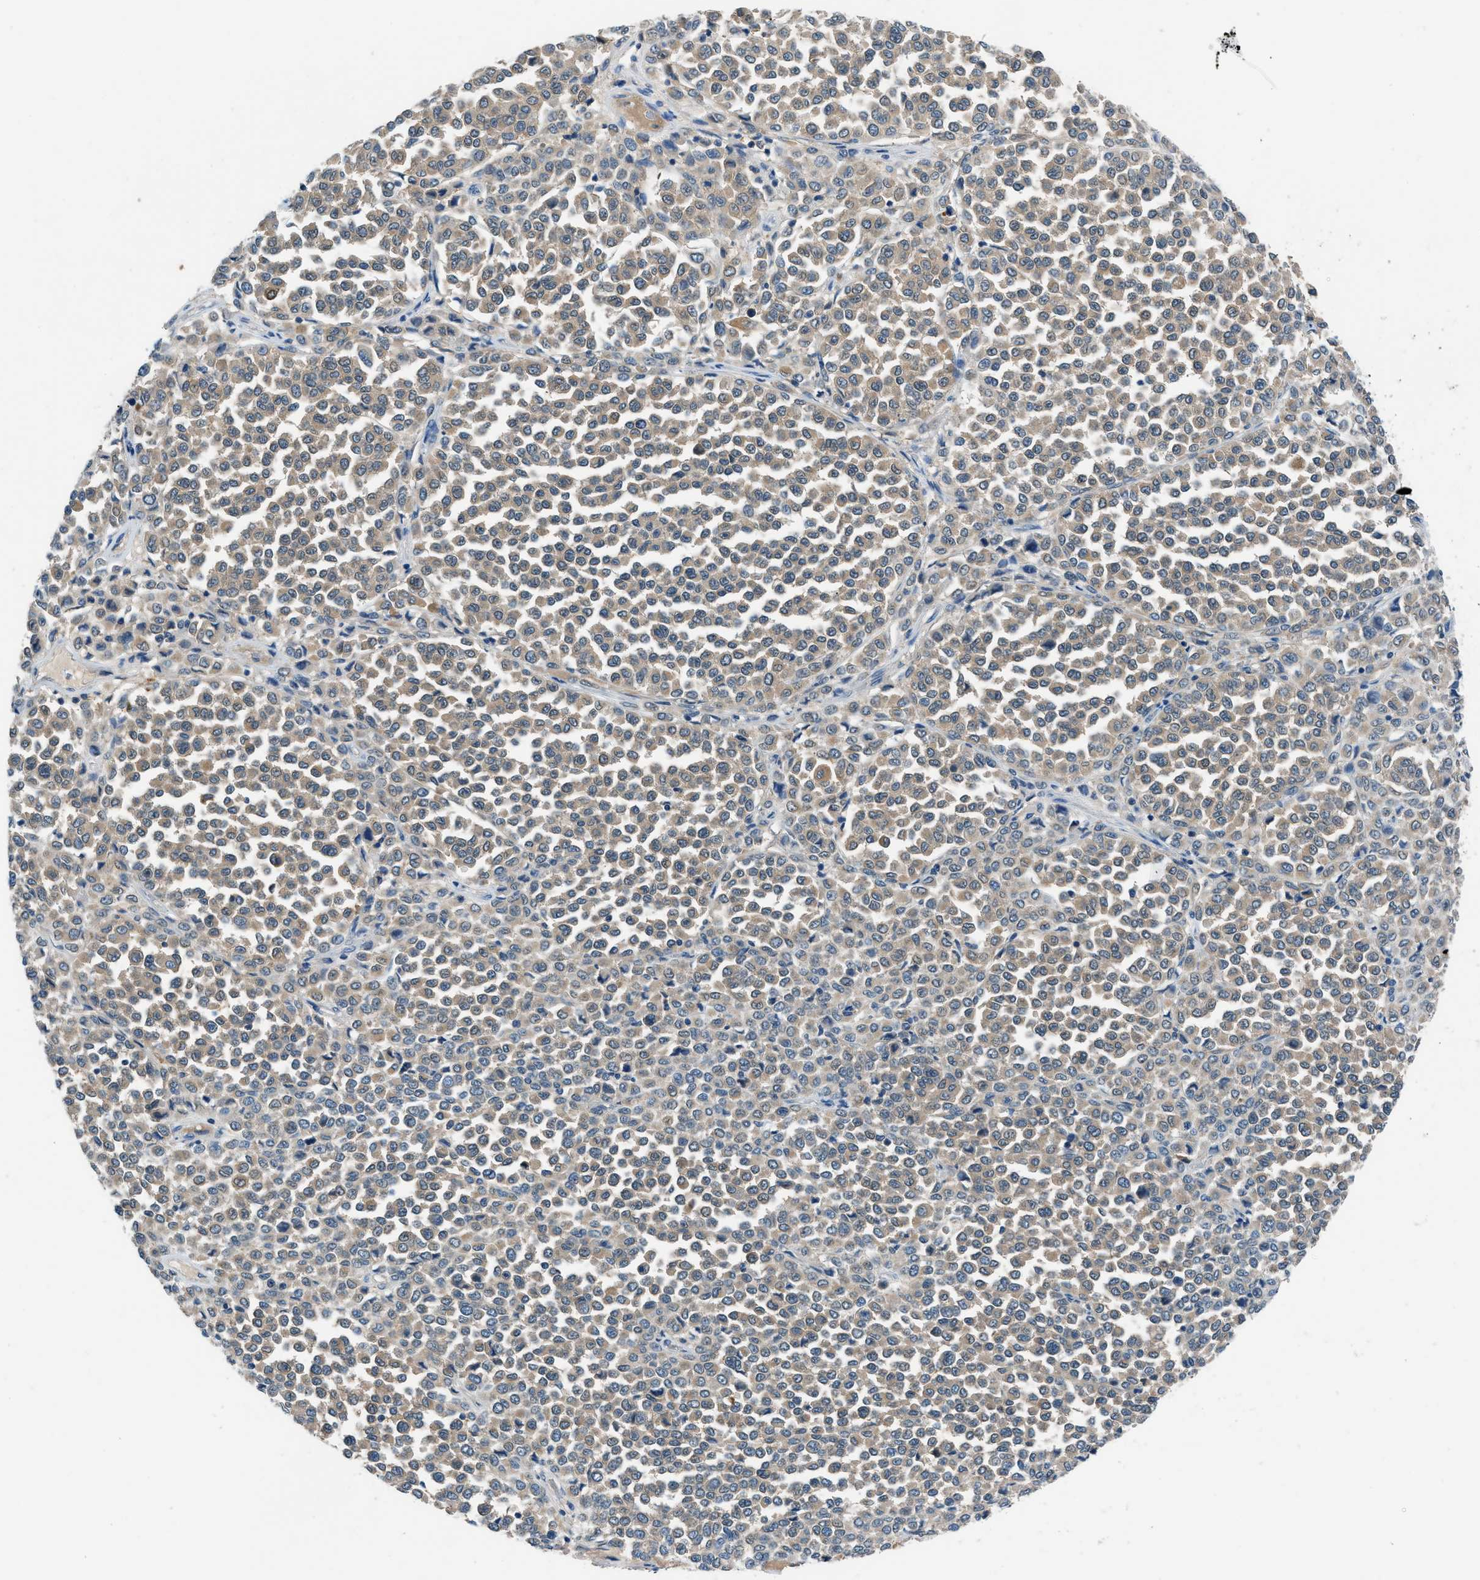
{"staining": {"intensity": "weak", "quantity": ">75%", "location": "cytoplasmic/membranous"}, "tissue": "melanoma", "cell_type": "Tumor cells", "image_type": "cancer", "snomed": [{"axis": "morphology", "description": "Malignant melanoma, Metastatic site"}, {"axis": "topography", "description": "Pancreas"}], "caption": "Malignant melanoma (metastatic site) was stained to show a protein in brown. There is low levels of weak cytoplasmic/membranous expression in approximately >75% of tumor cells.", "gene": "ACP1", "patient": {"sex": "female", "age": 30}}